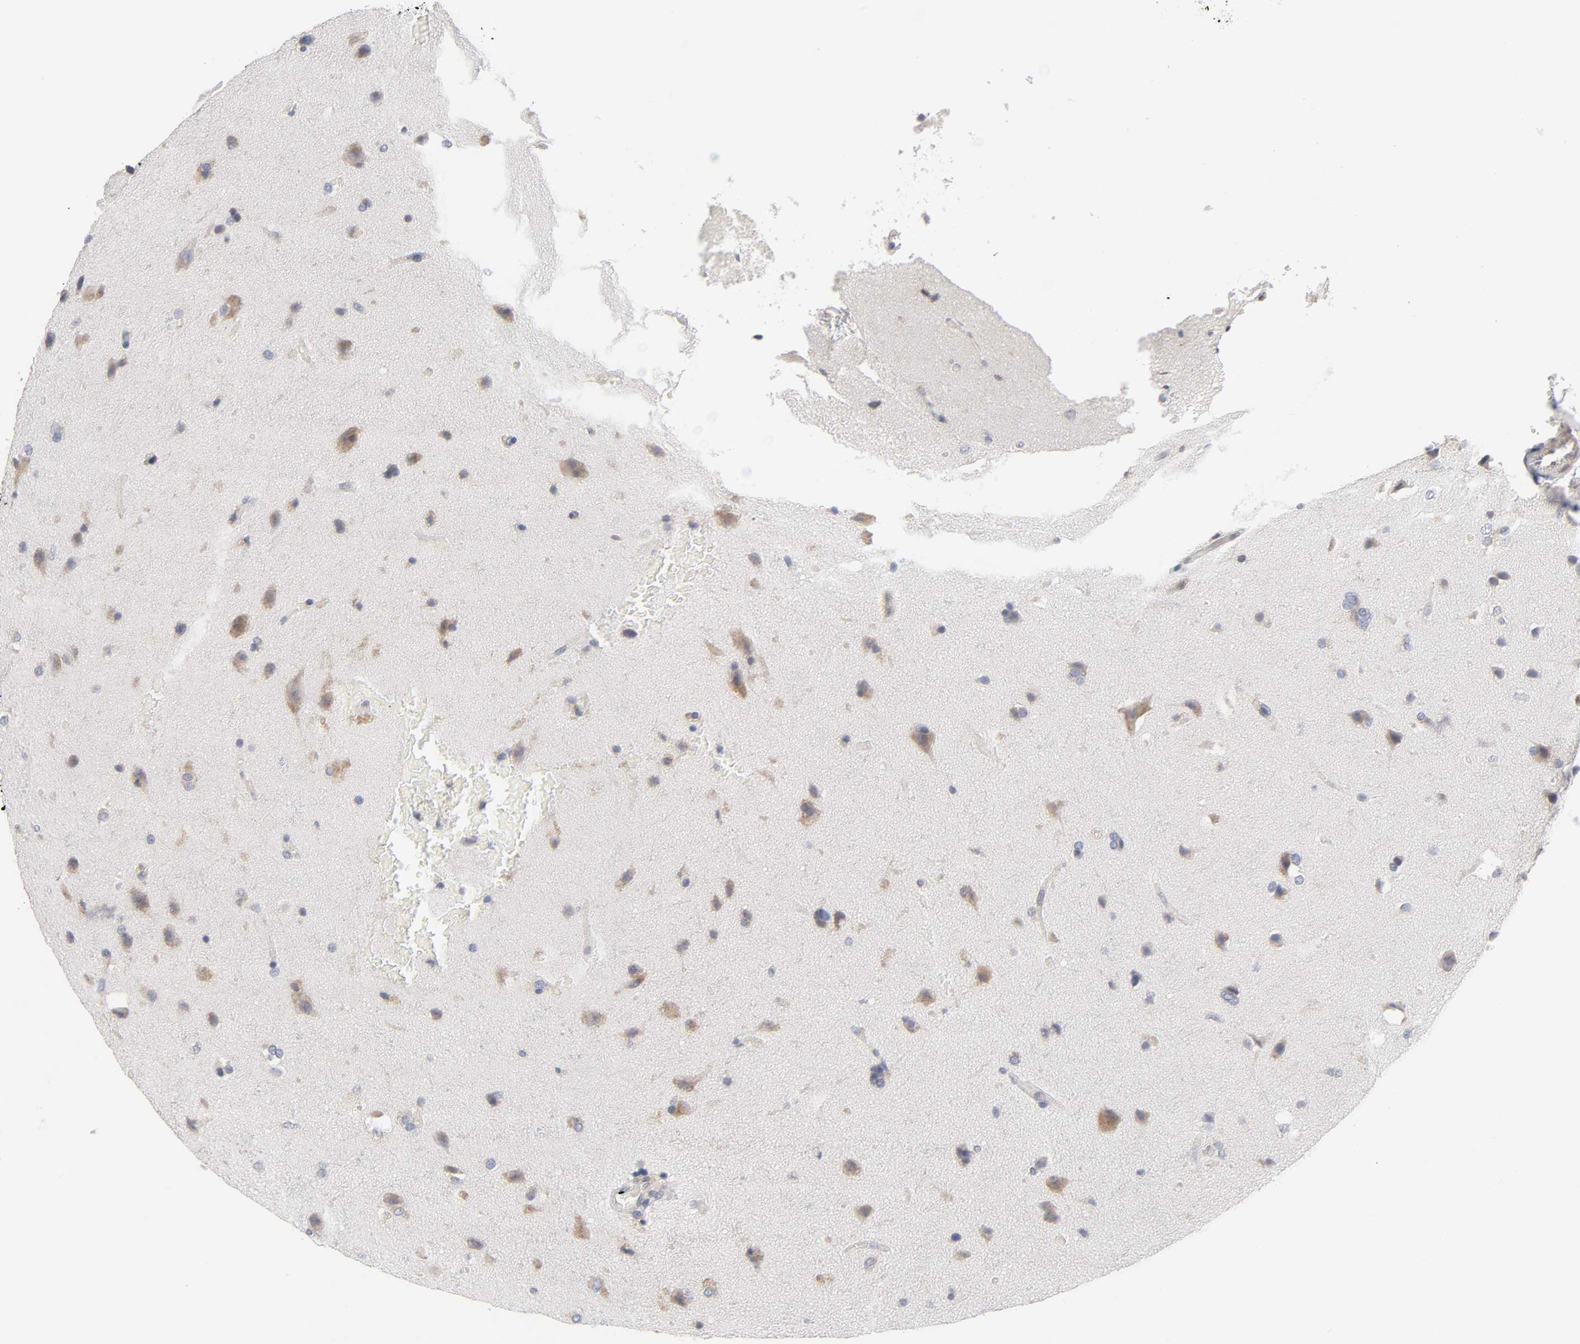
{"staining": {"intensity": "weak", "quantity": "25%-75%", "location": "cytoplasmic/membranous"}, "tissue": "glioma", "cell_type": "Tumor cells", "image_type": "cancer", "snomed": [{"axis": "morphology", "description": "Glioma, malignant, Low grade"}, {"axis": "topography", "description": "Cerebral cortex"}], "caption": "Protein staining shows weak cytoplasmic/membranous expression in approximately 25%-75% of tumor cells in malignant glioma (low-grade). (DAB IHC, brown staining for protein, blue staining for nuclei).", "gene": "IL4R", "patient": {"sex": "female", "age": 47}}